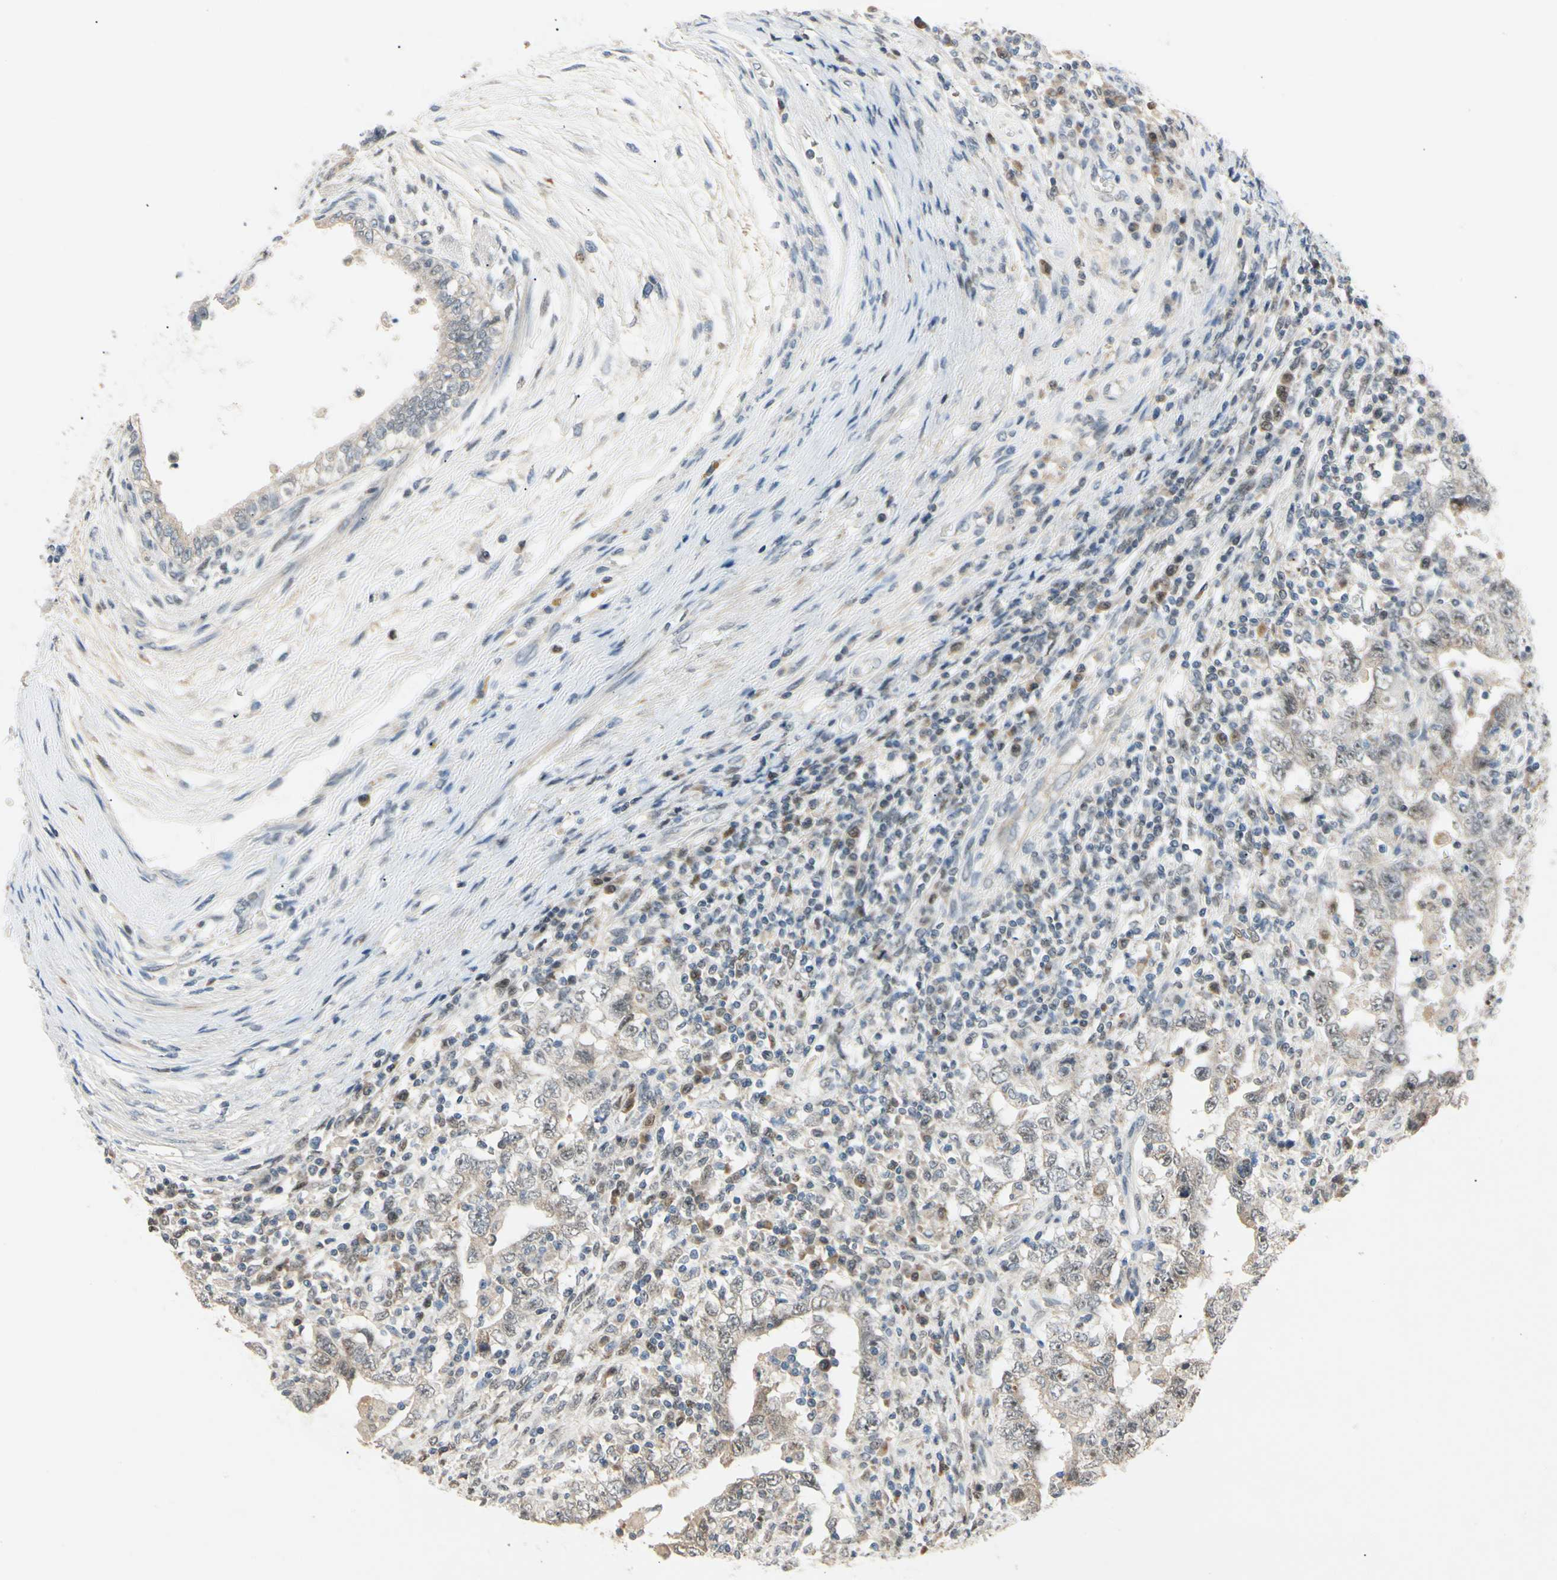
{"staining": {"intensity": "weak", "quantity": "25%-75%", "location": "cytoplasmic/membranous"}, "tissue": "testis cancer", "cell_type": "Tumor cells", "image_type": "cancer", "snomed": [{"axis": "morphology", "description": "Carcinoma, Embryonal, NOS"}, {"axis": "topography", "description": "Testis"}], "caption": "A brown stain highlights weak cytoplasmic/membranous positivity of a protein in testis embryonal carcinoma tumor cells.", "gene": "RIOX2", "patient": {"sex": "male", "age": 26}}